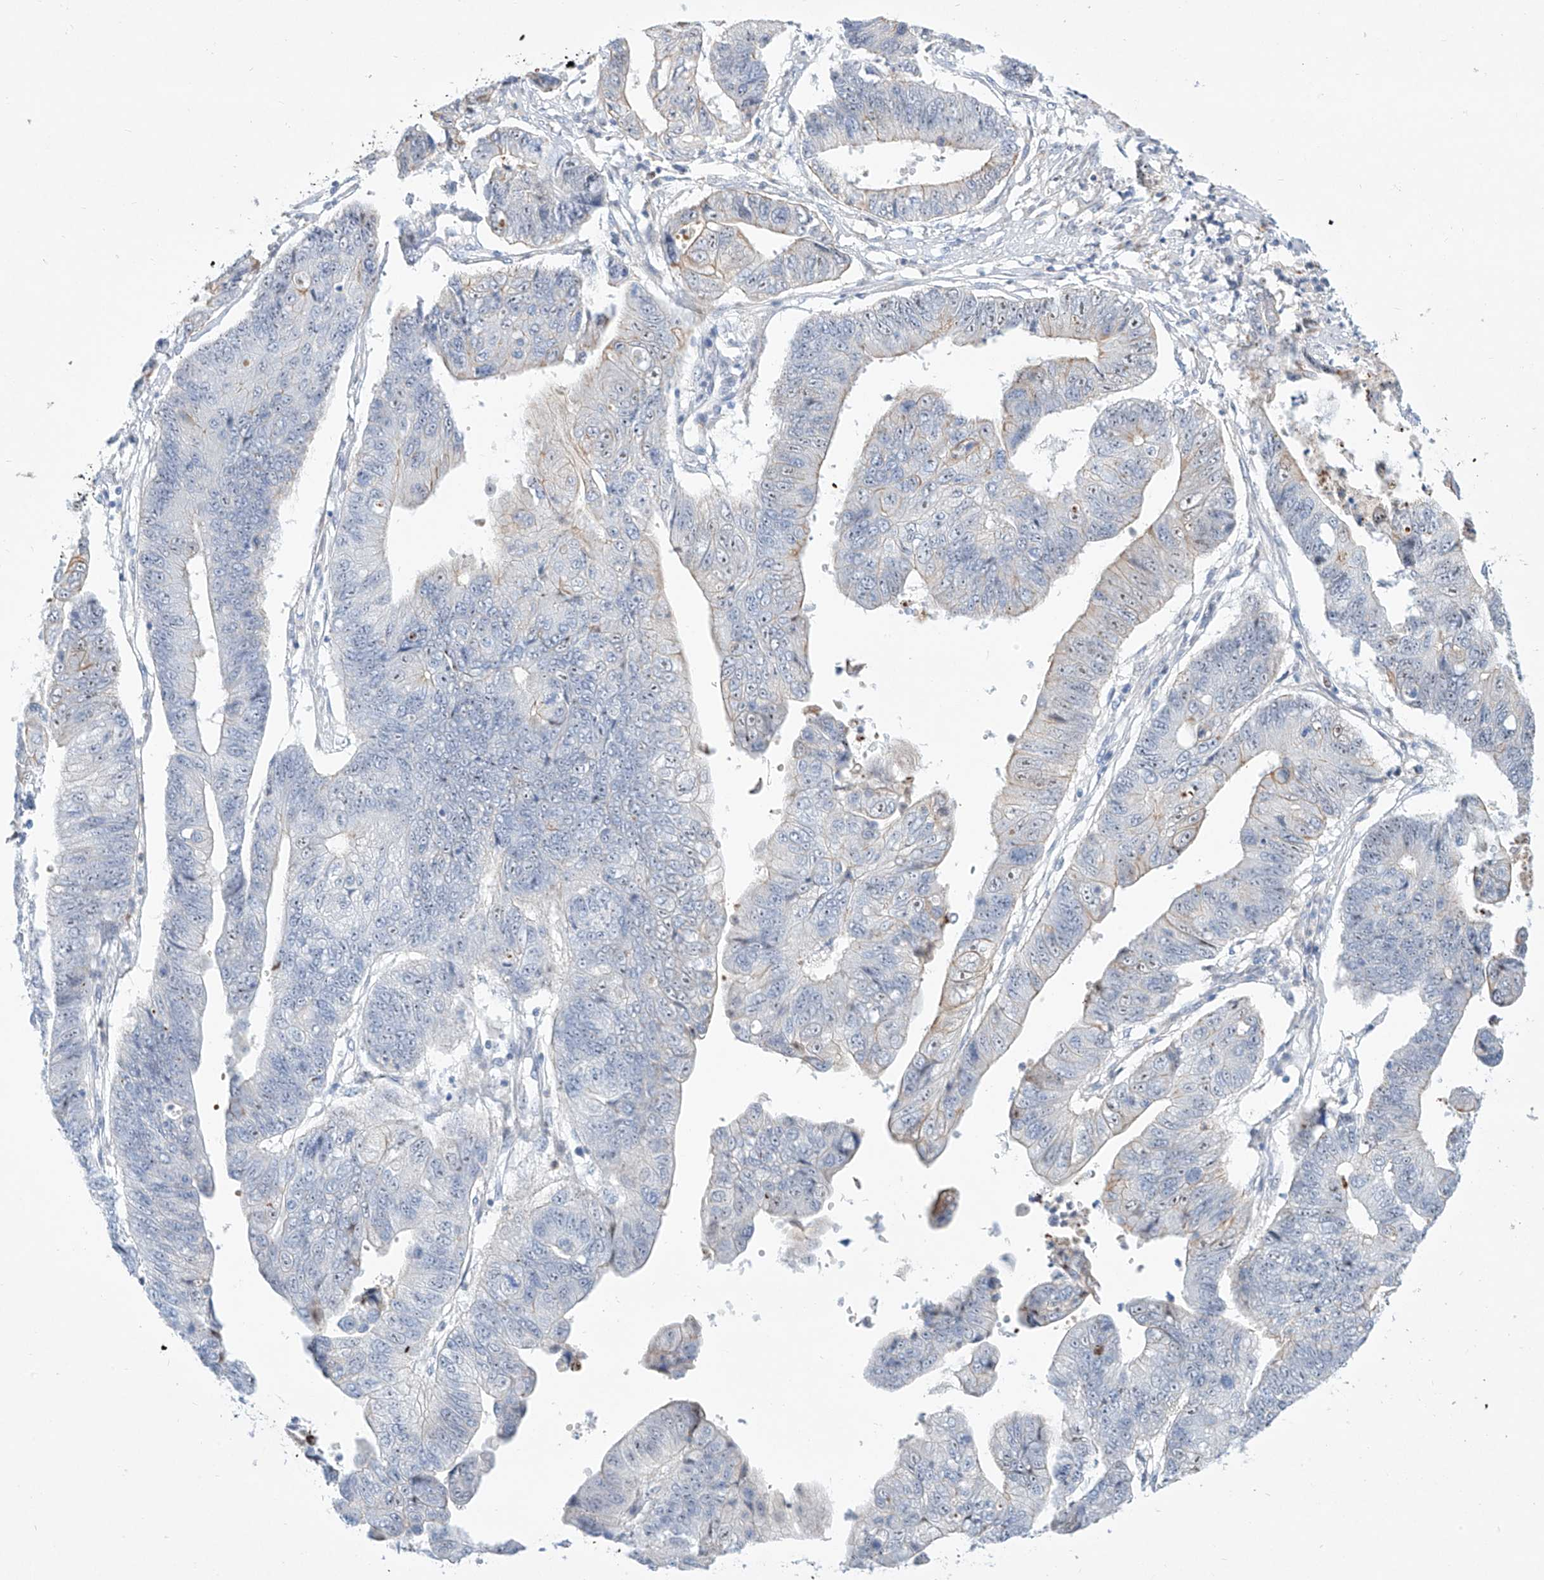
{"staining": {"intensity": "negative", "quantity": "none", "location": "none"}, "tissue": "stomach cancer", "cell_type": "Tumor cells", "image_type": "cancer", "snomed": [{"axis": "morphology", "description": "Adenocarcinoma, NOS"}, {"axis": "topography", "description": "Stomach"}], "caption": "Immunohistochemistry (IHC) photomicrograph of neoplastic tissue: stomach cancer stained with DAB (3,3'-diaminobenzidine) exhibits no significant protein expression in tumor cells.", "gene": "SNU13", "patient": {"sex": "male", "age": 59}}